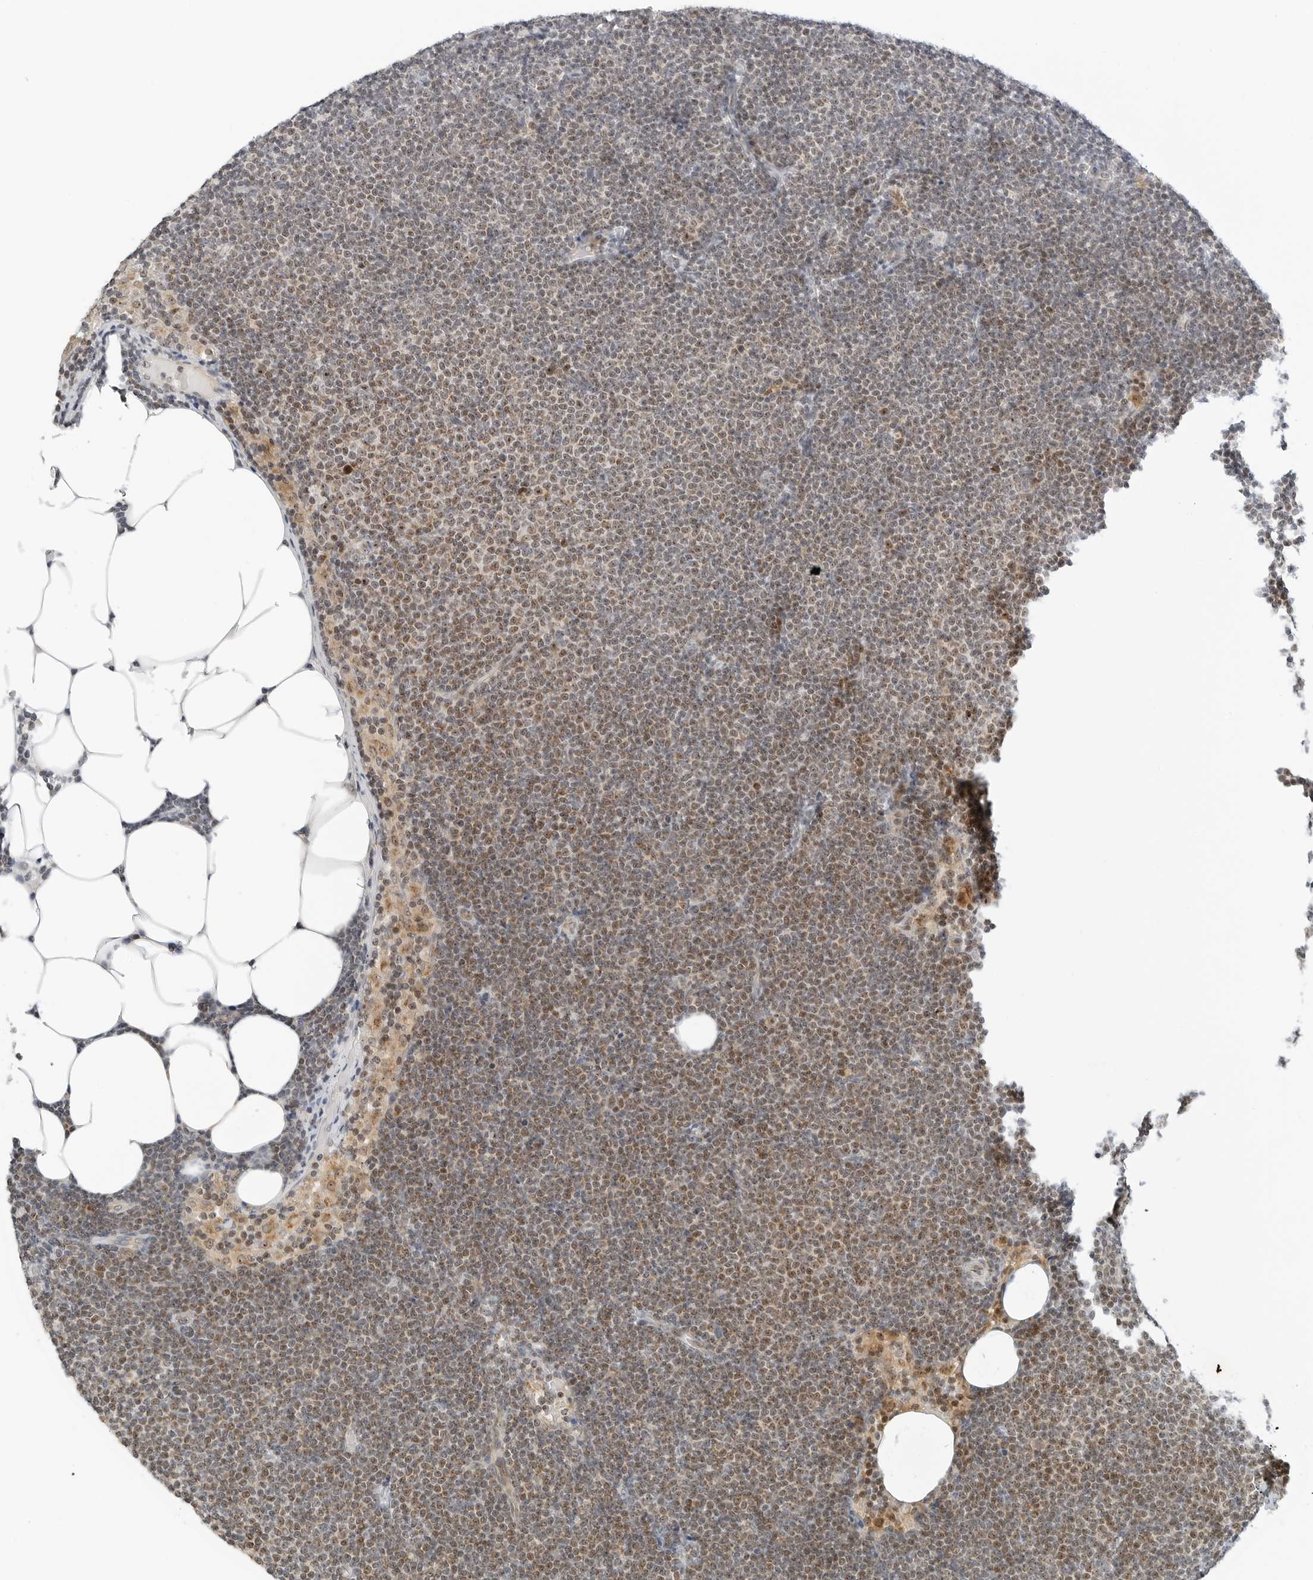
{"staining": {"intensity": "weak", "quantity": "25%-75%", "location": "nuclear"}, "tissue": "lymphoma", "cell_type": "Tumor cells", "image_type": "cancer", "snomed": [{"axis": "morphology", "description": "Malignant lymphoma, non-Hodgkin's type, Low grade"}, {"axis": "topography", "description": "Lymph node"}], "caption": "Immunohistochemical staining of human low-grade malignant lymphoma, non-Hodgkin's type demonstrates low levels of weak nuclear protein staining in approximately 25%-75% of tumor cells.", "gene": "RIMKLA", "patient": {"sex": "female", "age": 53}}